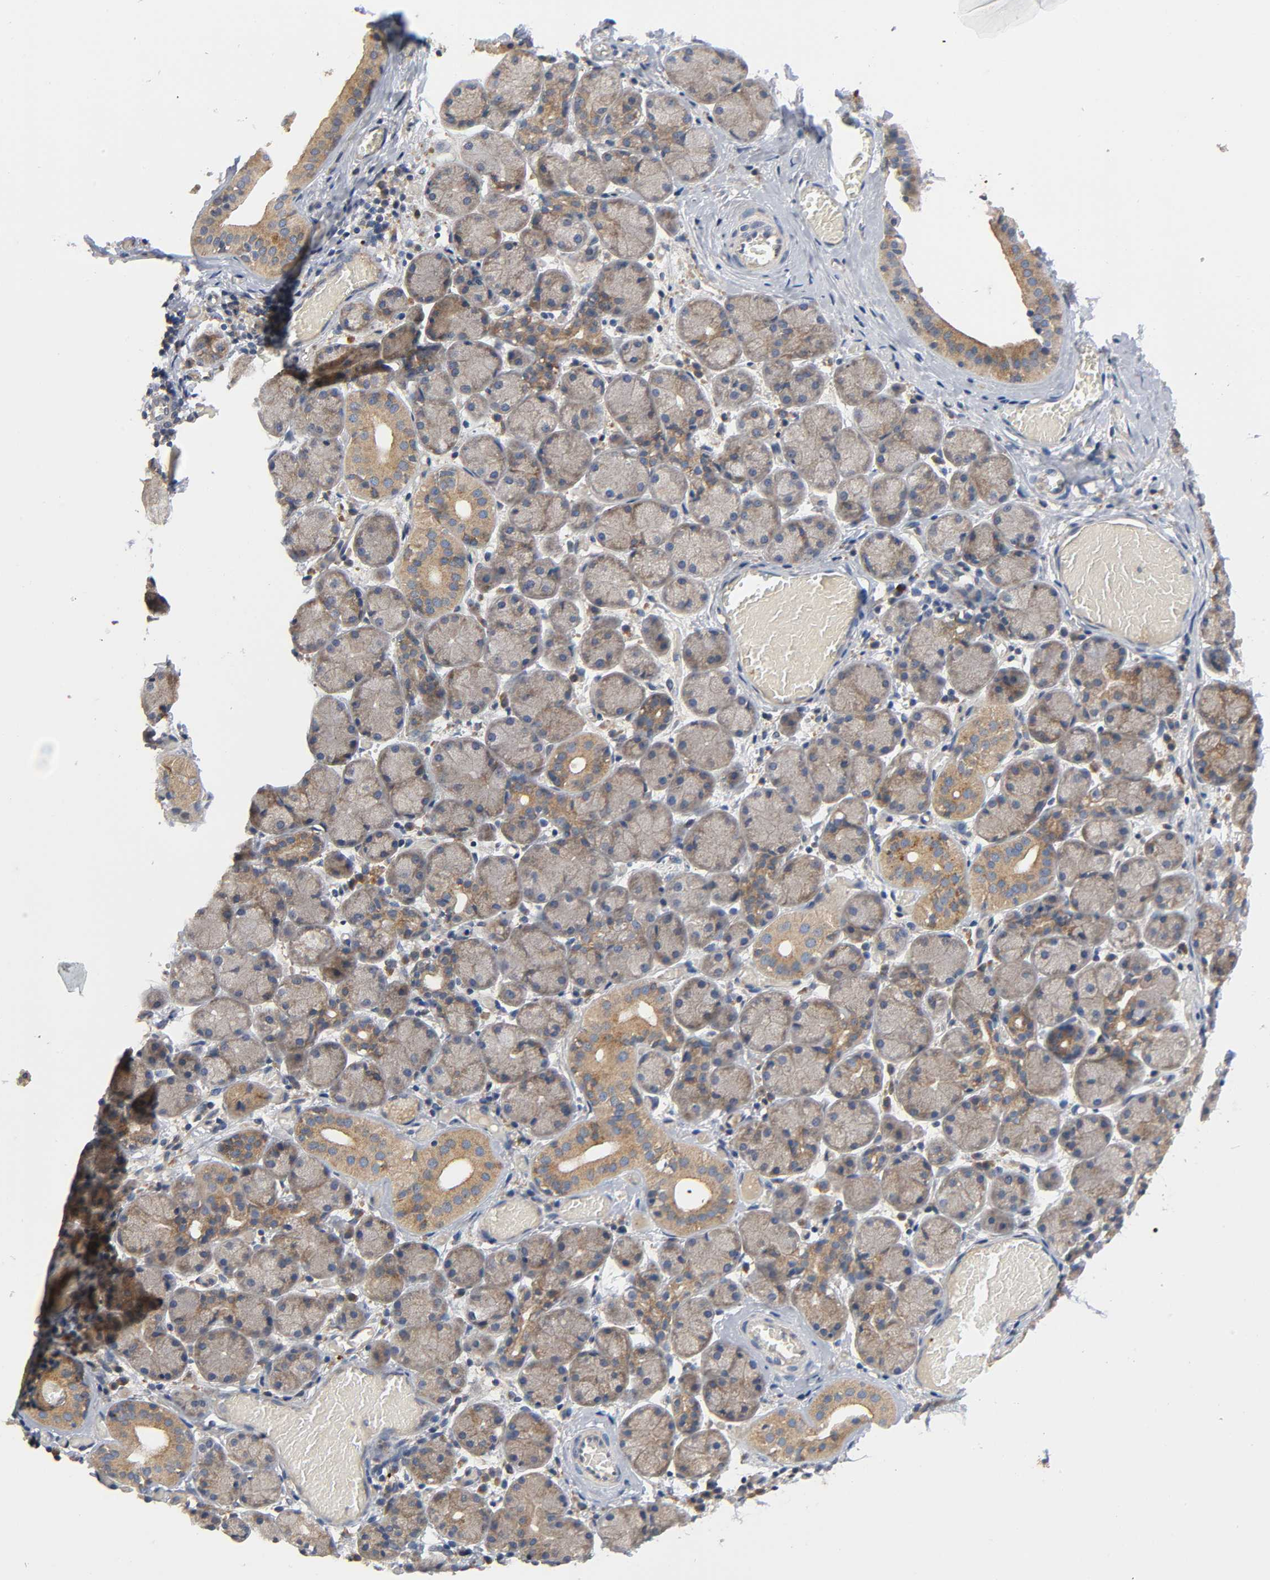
{"staining": {"intensity": "moderate", "quantity": ">75%", "location": "cytoplasmic/membranous"}, "tissue": "salivary gland", "cell_type": "Glandular cells", "image_type": "normal", "snomed": [{"axis": "morphology", "description": "Normal tissue, NOS"}, {"axis": "topography", "description": "Salivary gland"}], "caption": "IHC image of normal salivary gland: human salivary gland stained using immunohistochemistry (IHC) exhibits medium levels of moderate protein expression localized specifically in the cytoplasmic/membranous of glandular cells, appearing as a cytoplasmic/membranous brown color.", "gene": "HDAC6", "patient": {"sex": "female", "age": 24}}